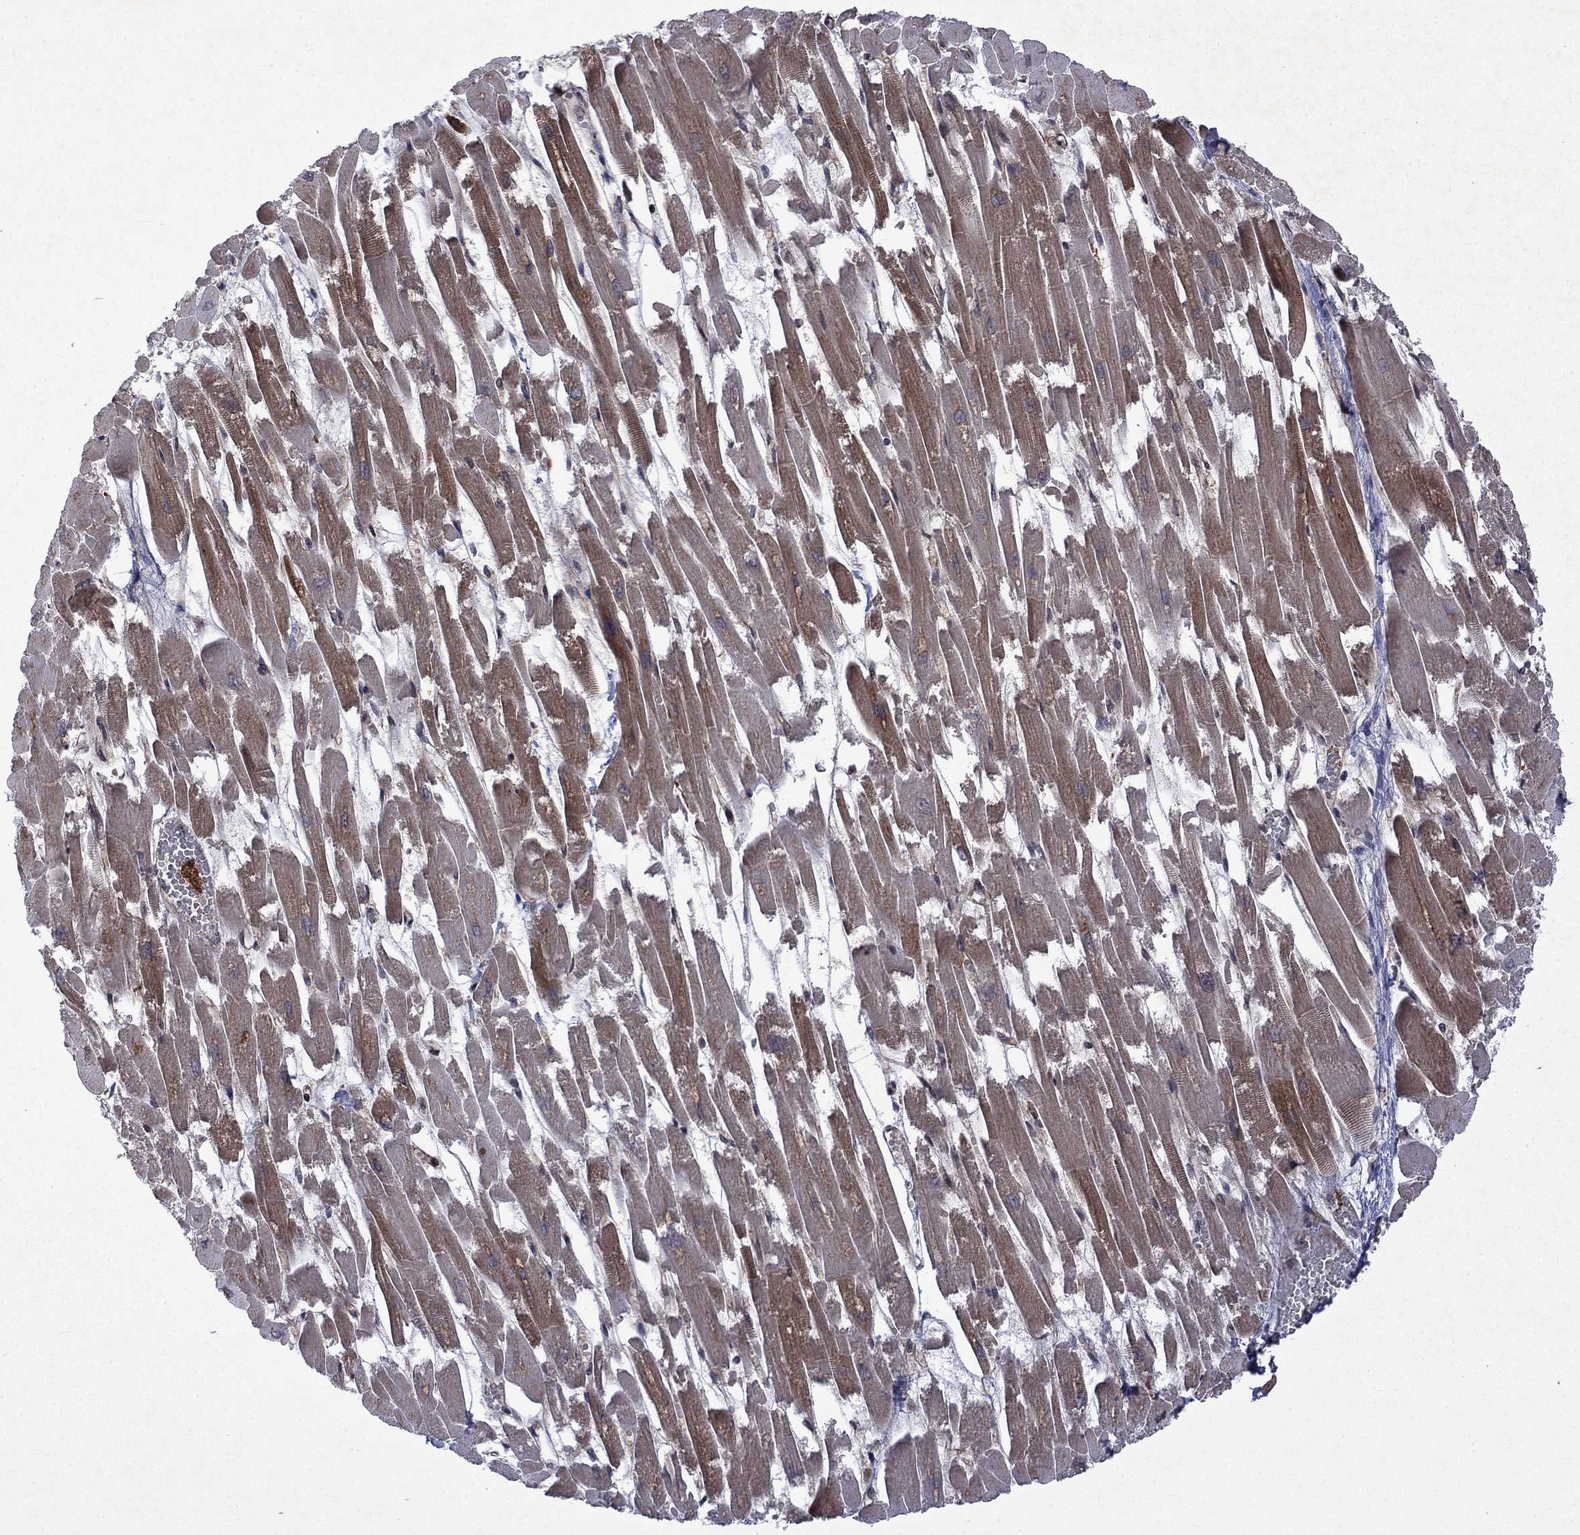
{"staining": {"intensity": "moderate", "quantity": ">75%", "location": "cytoplasmic/membranous"}, "tissue": "heart muscle", "cell_type": "Cardiomyocytes", "image_type": "normal", "snomed": [{"axis": "morphology", "description": "Normal tissue, NOS"}, {"axis": "topography", "description": "Heart"}], "caption": "A medium amount of moderate cytoplasmic/membranous staining is identified in about >75% of cardiomyocytes in unremarkable heart muscle.", "gene": "TMEM33", "patient": {"sex": "female", "age": 52}}